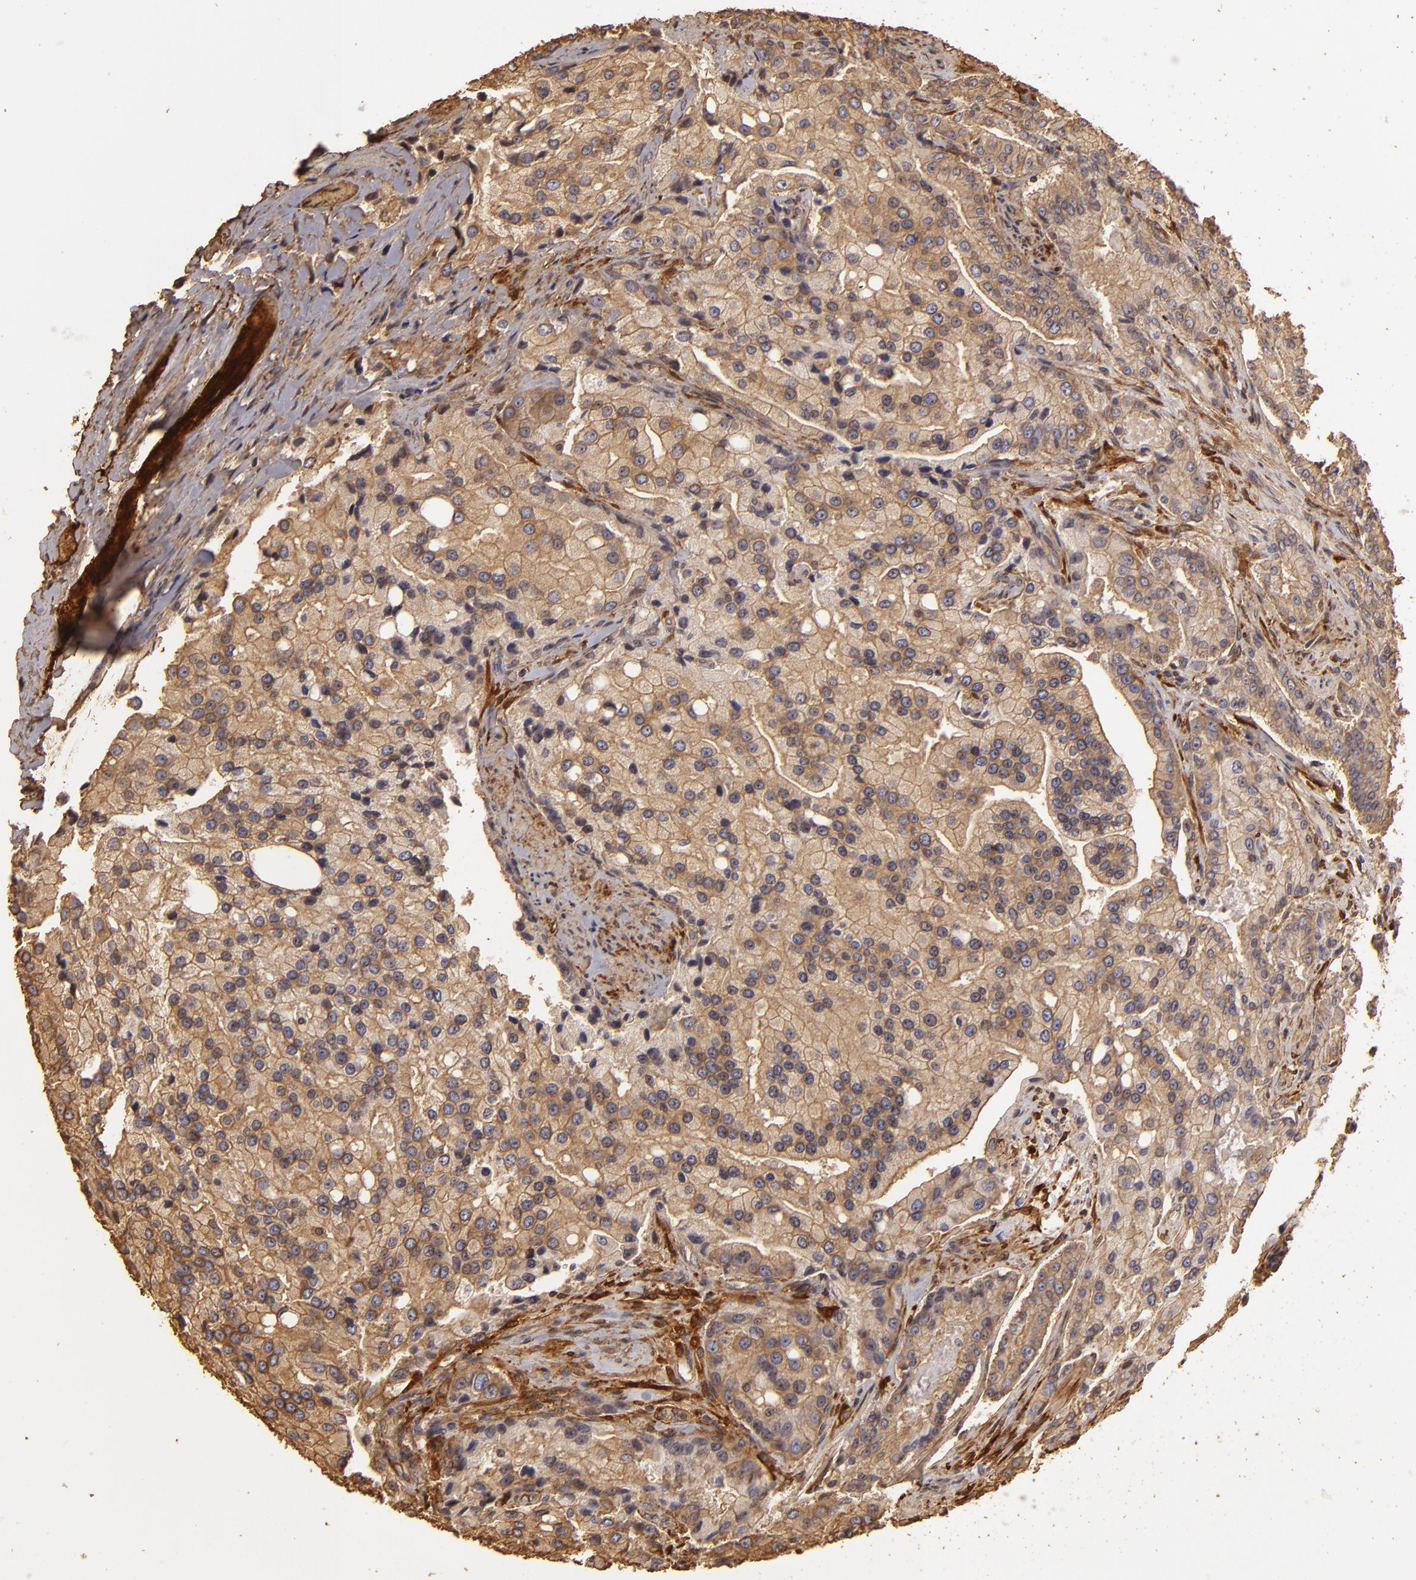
{"staining": {"intensity": "moderate", "quantity": ">75%", "location": "cytoplasmic/membranous"}, "tissue": "prostate cancer", "cell_type": "Tumor cells", "image_type": "cancer", "snomed": [{"axis": "morphology", "description": "Adenocarcinoma, Medium grade"}, {"axis": "topography", "description": "Prostate"}], "caption": "Adenocarcinoma (medium-grade) (prostate) stained for a protein (brown) reveals moderate cytoplasmic/membranous positive staining in approximately >75% of tumor cells.", "gene": "HSPB6", "patient": {"sex": "male", "age": 72}}